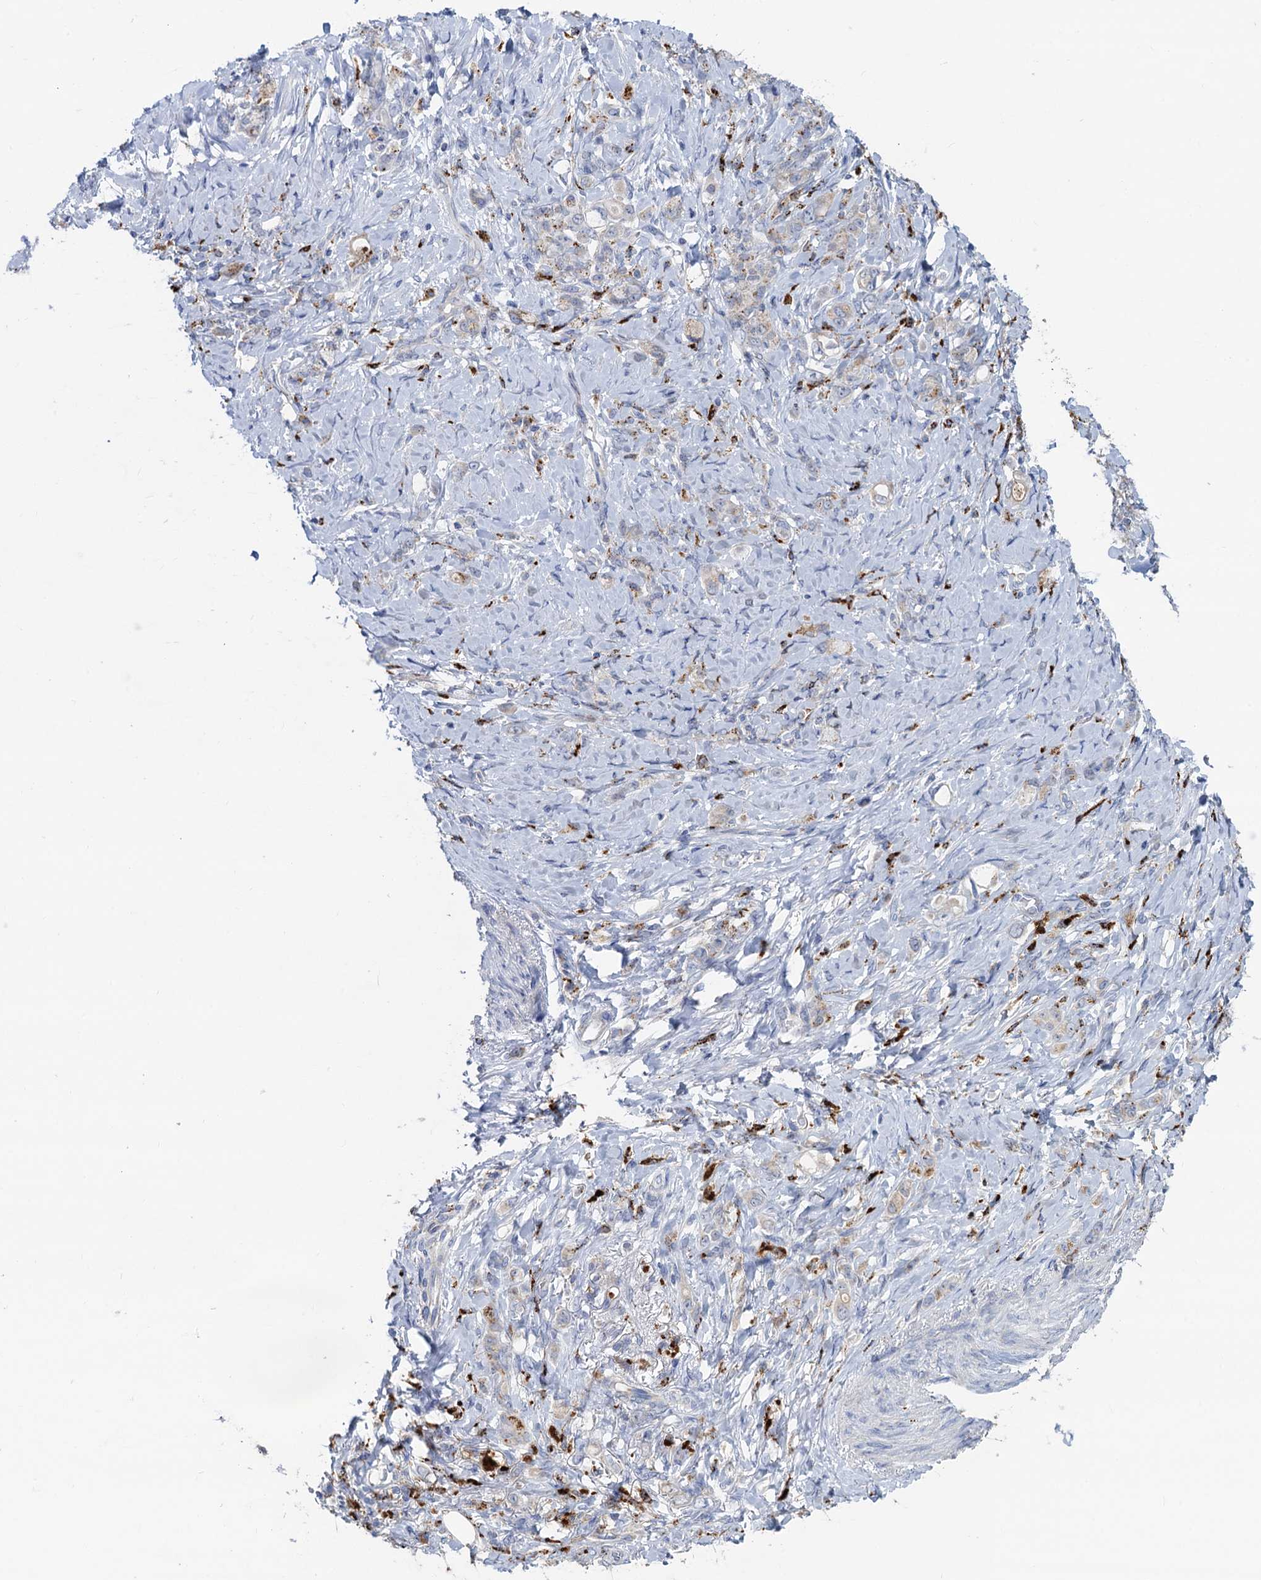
{"staining": {"intensity": "negative", "quantity": "none", "location": "none"}, "tissue": "stomach cancer", "cell_type": "Tumor cells", "image_type": "cancer", "snomed": [{"axis": "morphology", "description": "Adenocarcinoma, NOS"}, {"axis": "topography", "description": "Stomach"}], "caption": "A photomicrograph of human adenocarcinoma (stomach) is negative for staining in tumor cells.", "gene": "ANKS3", "patient": {"sex": "female", "age": 79}}